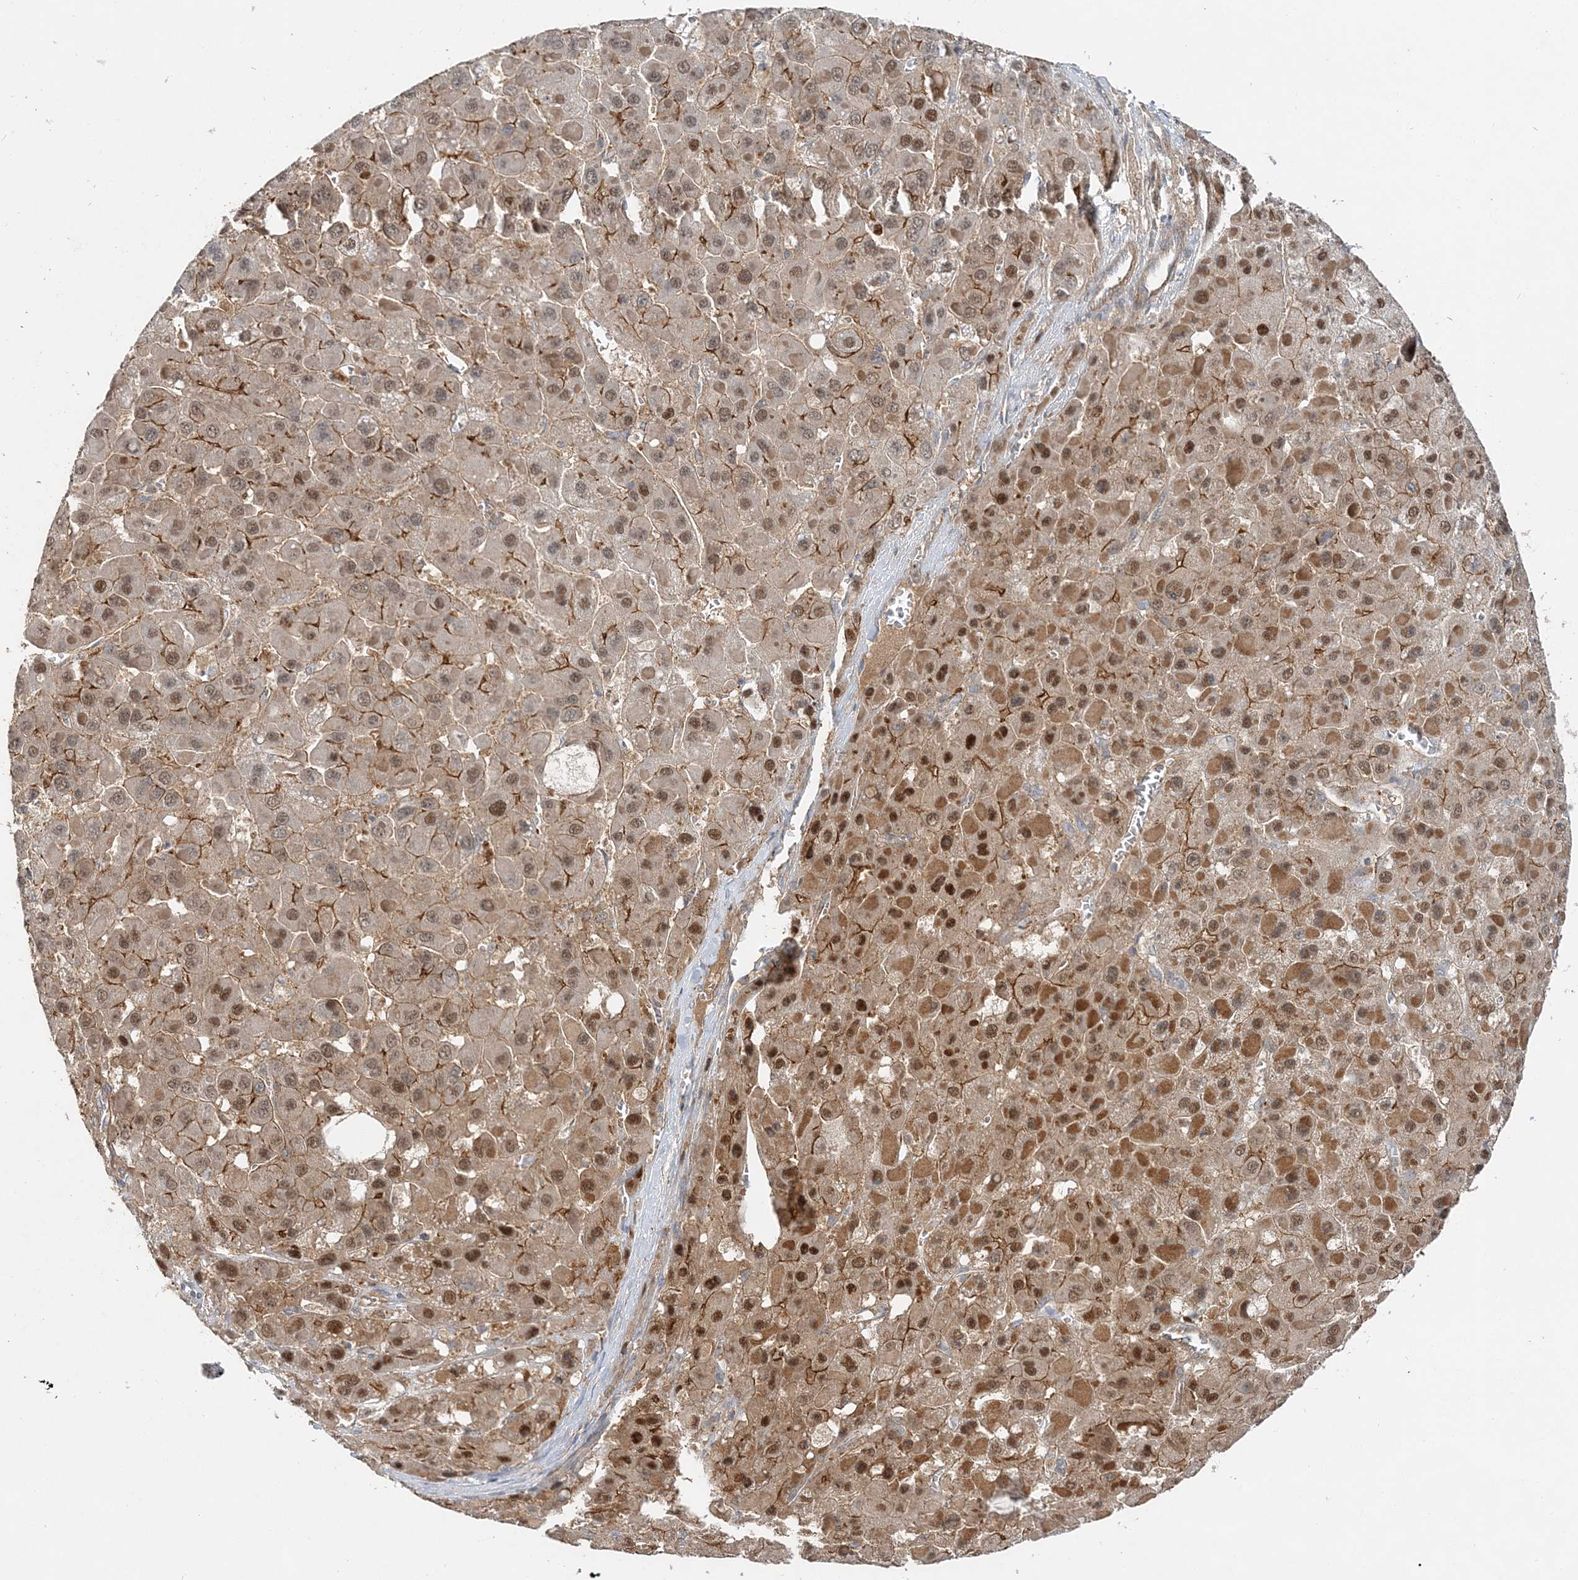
{"staining": {"intensity": "strong", "quantity": "25%-75%", "location": "cytoplasmic/membranous,nuclear"}, "tissue": "liver cancer", "cell_type": "Tumor cells", "image_type": "cancer", "snomed": [{"axis": "morphology", "description": "Carcinoma, Hepatocellular, NOS"}, {"axis": "topography", "description": "Liver"}], "caption": "Protein staining of liver cancer tissue demonstrates strong cytoplasmic/membranous and nuclear staining in about 25%-75% of tumor cells. (Brightfield microscopy of DAB IHC at high magnification).", "gene": "MAT2B", "patient": {"sex": "female", "age": 73}}